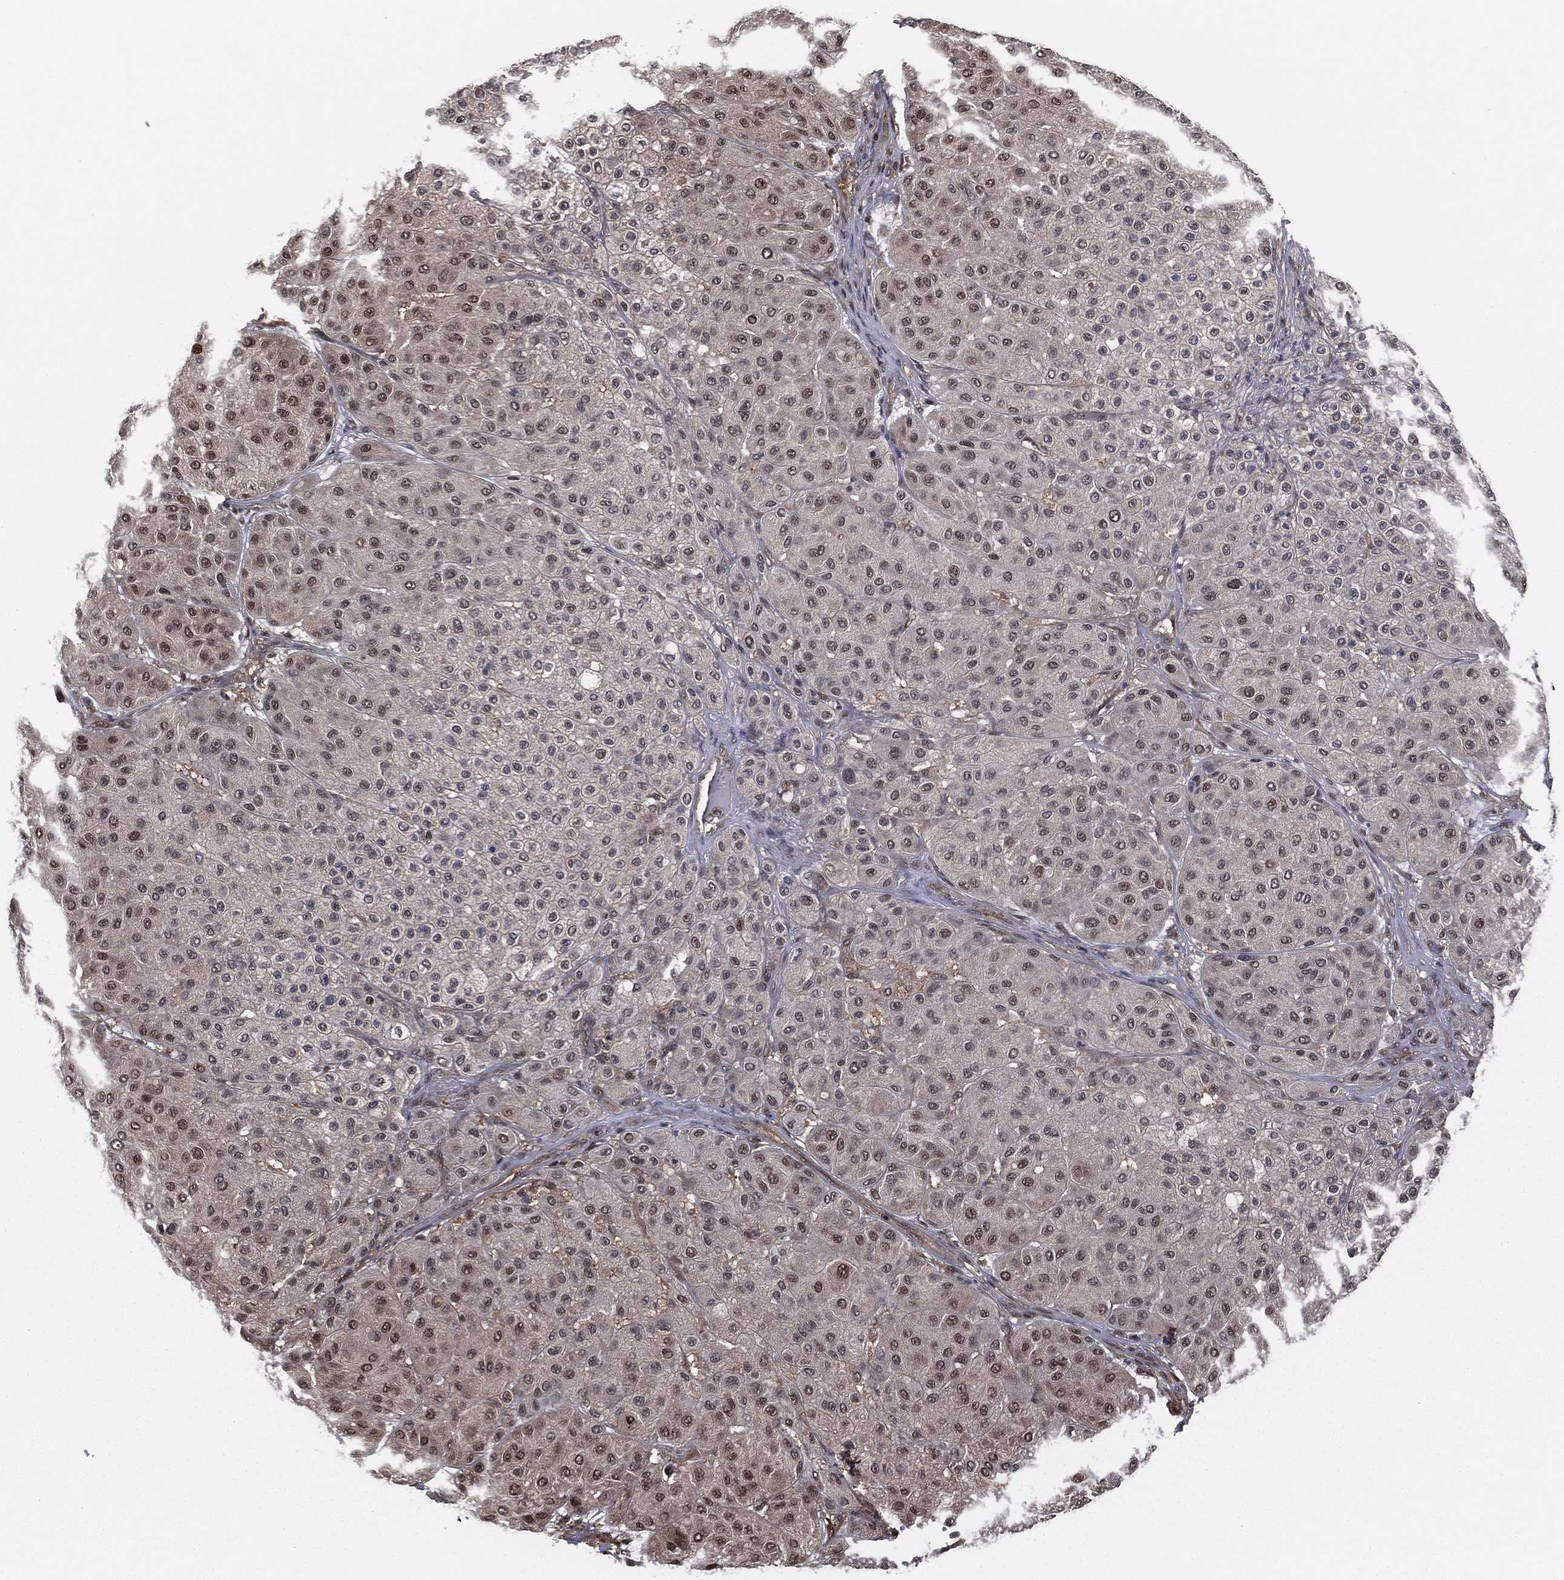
{"staining": {"intensity": "strong", "quantity": "<25%", "location": "nuclear"}, "tissue": "melanoma", "cell_type": "Tumor cells", "image_type": "cancer", "snomed": [{"axis": "morphology", "description": "Malignant melanoma, Metastatic site"}, {"axis": "topography", "description": "Smooth muscle"}], "caption": "High-magnification brightfield microscopy of melanoma stained with DAB (brown) and counterstained with hematoxylin (blue). tumor cells exhibit strong nuclear staining is seen in about<25% of cells.", "gene": "ICOSLG", "patient": {"sex": "male", "age": 41}}